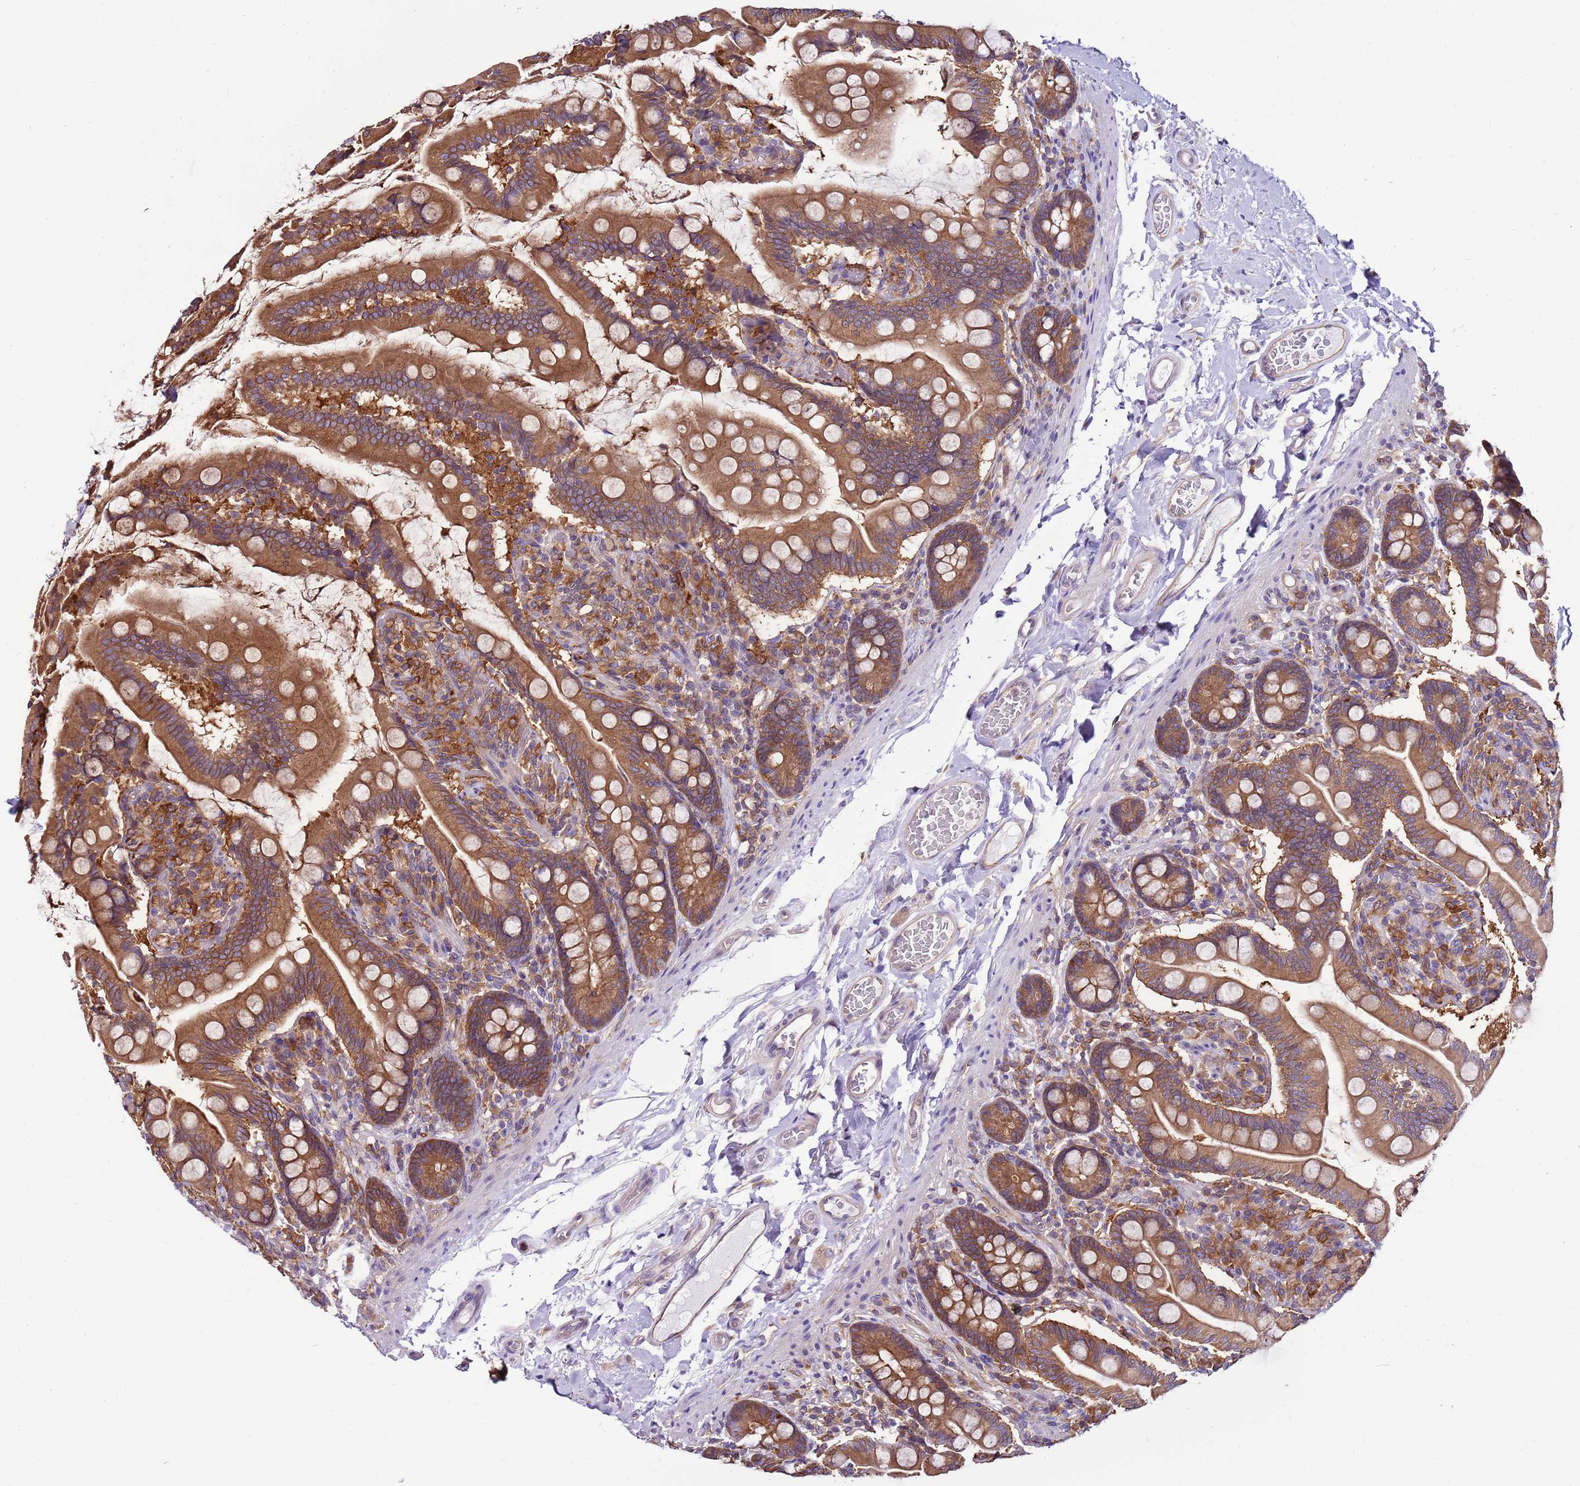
{"staining": {"intensity": "moderate", "quantity": ">75%", "location": "cytoplasmic/membranous"}, "tissue": "small intestine", "cell_type": "Glandular cells", "image_type": "normal", "snomed": [{"axis": "morphology", "description": "Normal tissue, NOS"}, {"axis": "topography", "description": "Small intestine"}], "caption": "This image exhibits immunohistochemistry (IHC) staining of benign small intestine, with medium moderate cytoplasmic/membranous positivity in about >75% of glandular cells.", "gene": "ATXN2L", "patient": {"sex": "female", "age": 64}}